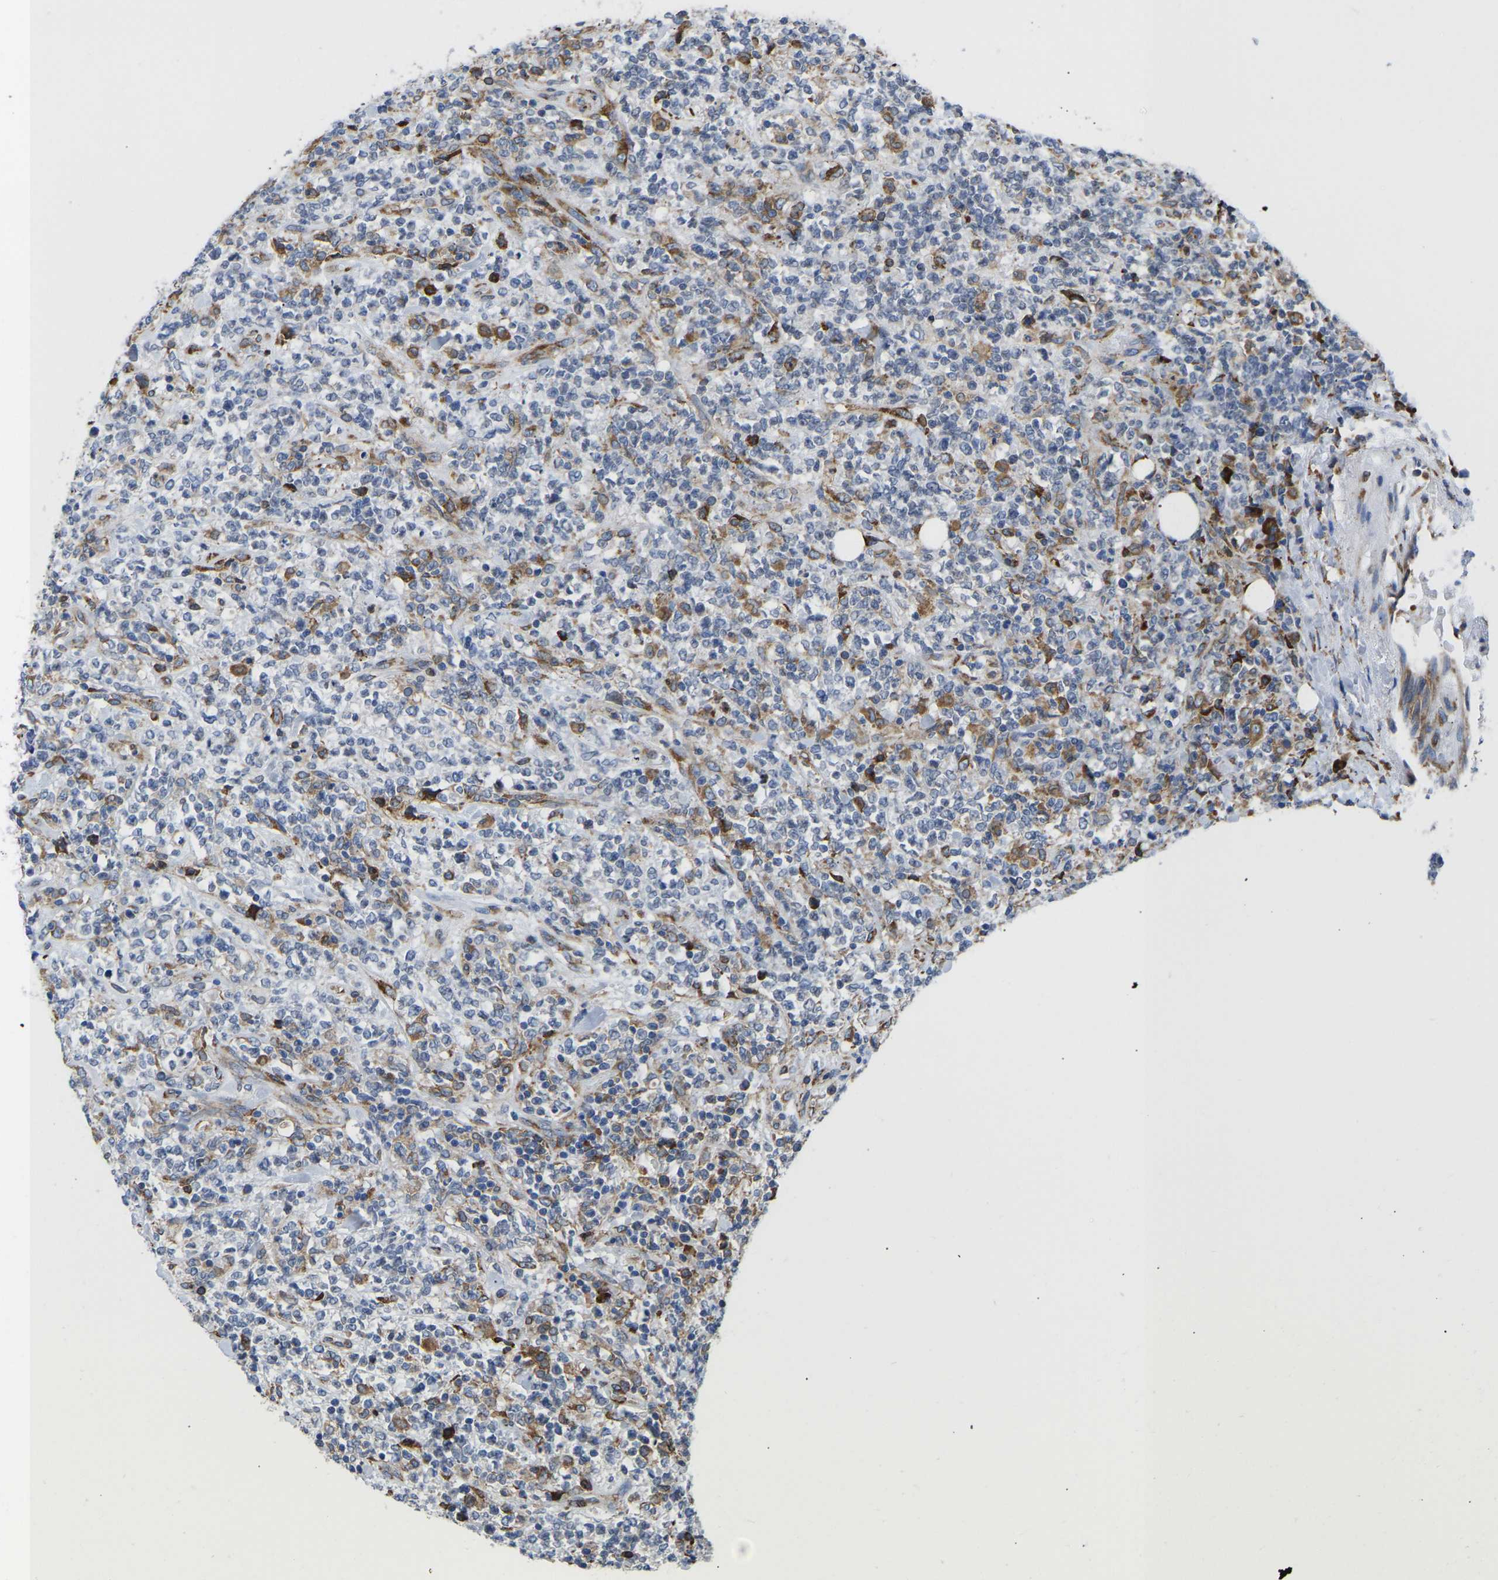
{"staining": {"intensity": "moderate", "quantity": "25%-75%", "location": "cytoplasmic/membranous"}, "tissue": "lymphoma", "cell_type": "Tumor cells", "image_type": "cancer", "snomed": [{"axis": "morphology", "description": "Malignant lymphoma, non-Hodgkin's type, High grade"}, {"axis": "topography", "description": "Soft tissue"}], "caption": "Human malignant lymphoma, non-Hodgkin's type (high-grade) stained with a brown dye displays moderate cytoplasmic/membranous positive positivity in about 25%-75% of tumor cells.", "gene": "P4HB", "patient": {"sex": "male", "age": 18}}